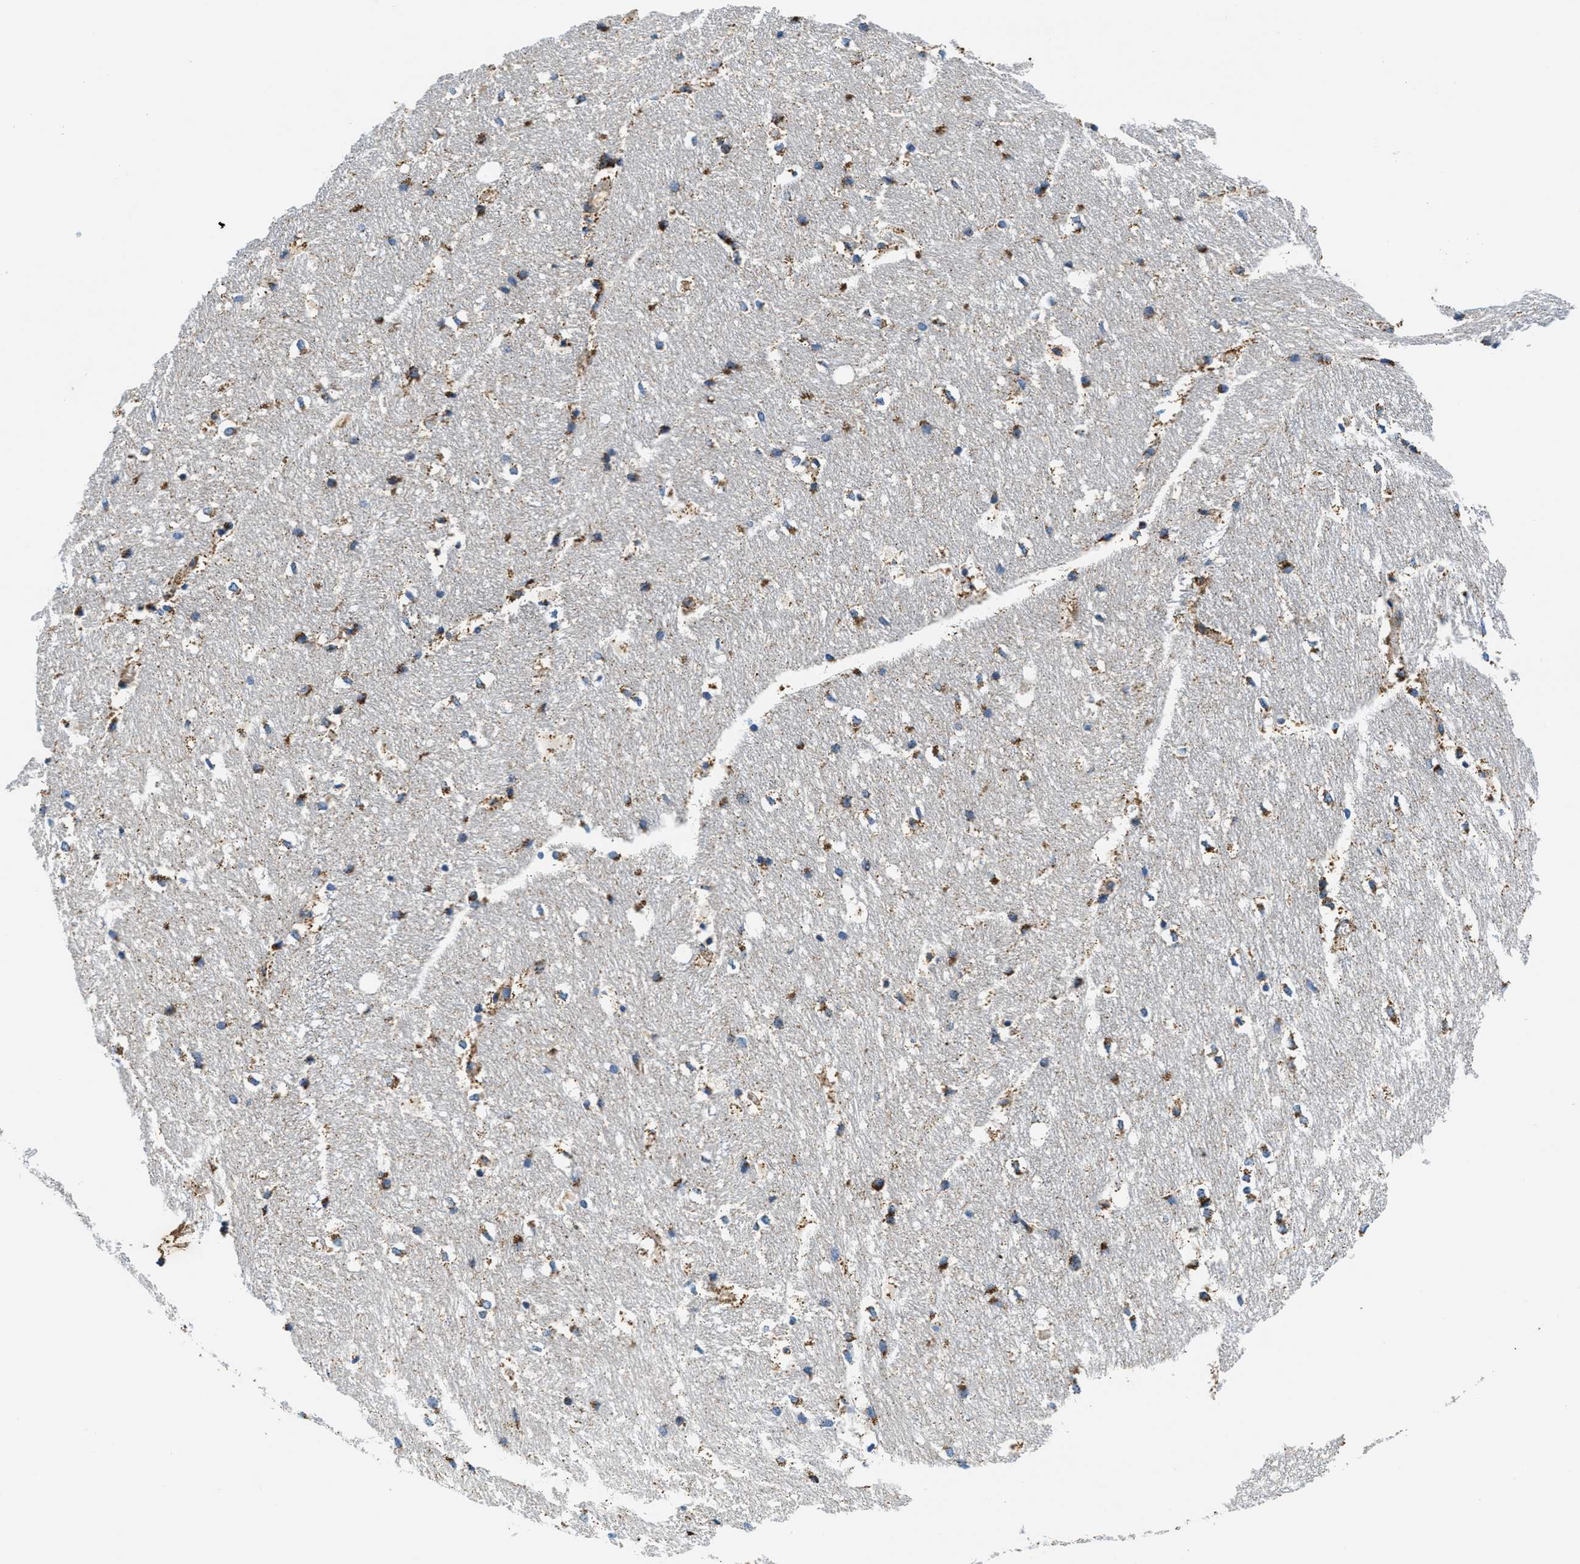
{"staining": {"intensity": "strong", "quantity": "25%-75%", "location": "cytoplasmic/membranous"}, "tissue": "hippocampus", "cell_type": "Glial cells", "image_type": "normal", "snomed": [{"axis": "morphology", "description": "Normal tissue, NOS"}, {"axis": "topography", "description": "Hippocampus"}], "caption": "The photomicrograph reveals a brown stain indicating the presence of a protein in the cytoplasmic/membranous of glial cells in hippocampus.", "gene": "SAMD4B", "patient": {"sex": "female", "age": 19}}